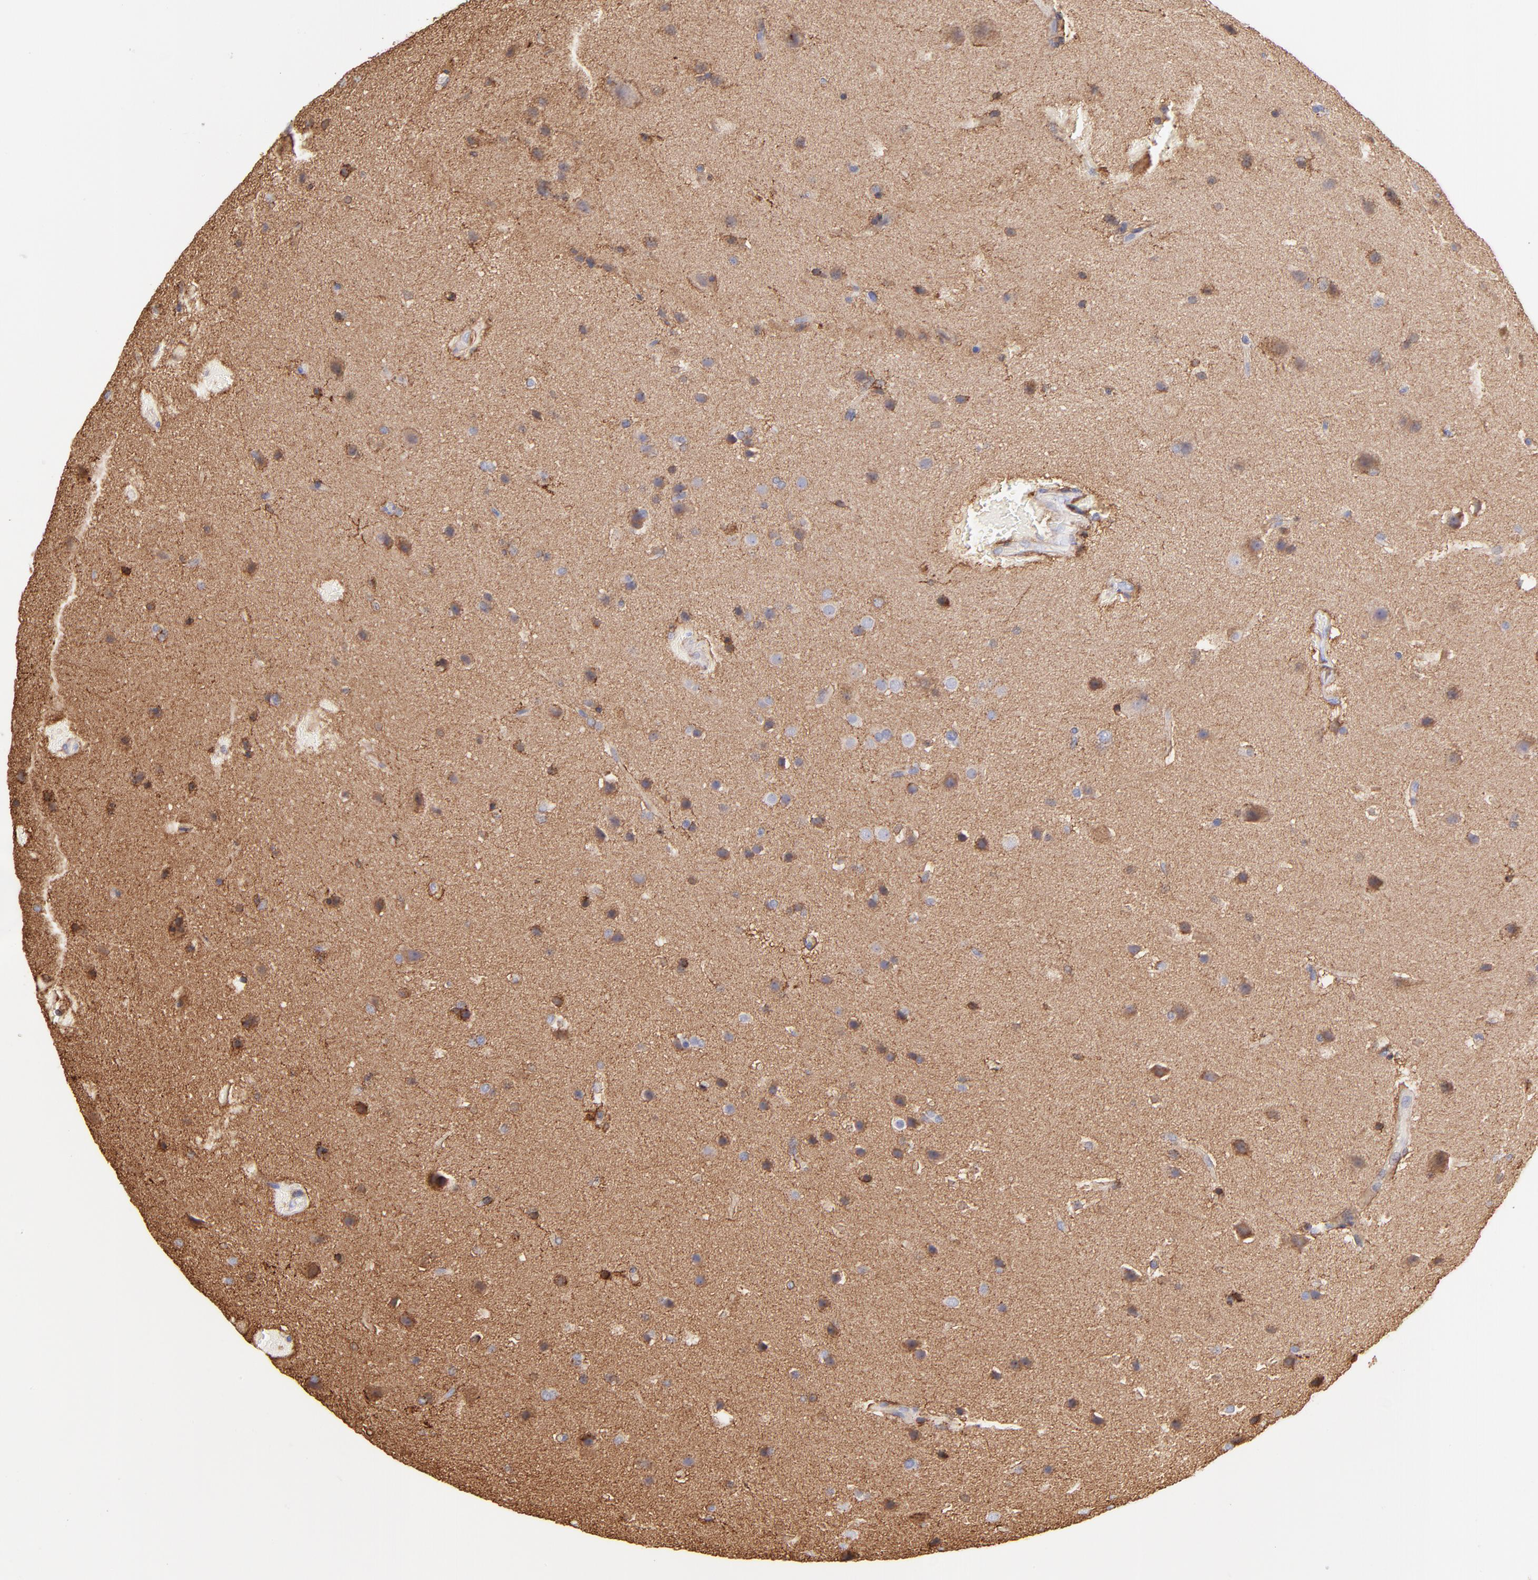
{"staining": {"intensity": "moderate", "quantity": "25%-75%", "location": "cytoplasmic/membranous"}, "tissue": "glioma", "cell_type": "Tumor cells", "image_type": "cancer", "snomed": [{"axis": "morphology", "description": "Glioma, malignant, Low grade"}, {"axis": "topography", "description": "Cerebral cortex"}], "caption": "A brown stain shows moderate cytoplasmic/membranous staining of a protein in glioma tumor cells.", "gene": "PRKCA", "patient": {"sex": "female", "age": 47}}